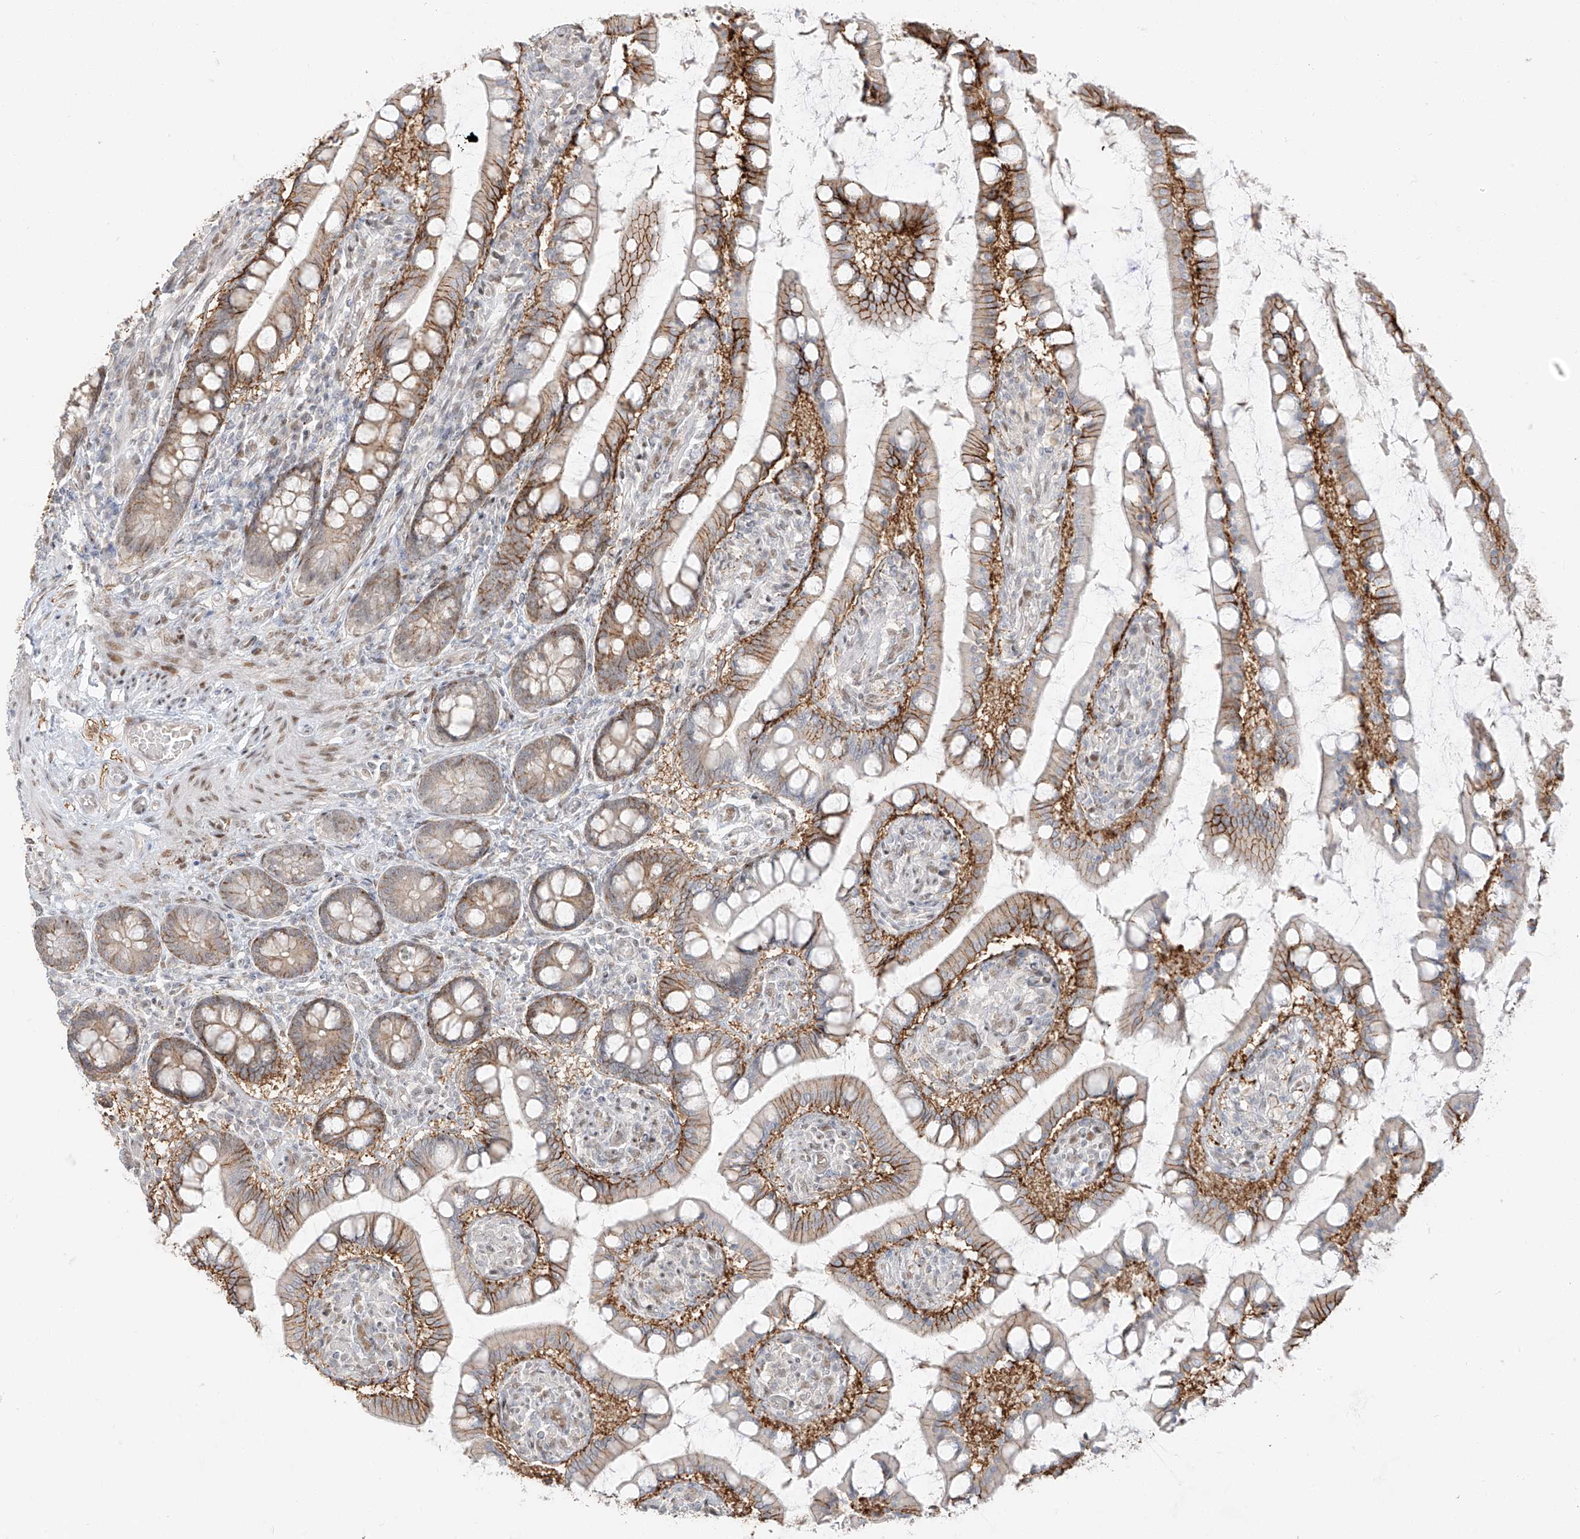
{"staining": {"intensity": "strong", "quantity": ">75%", "location": "cytoplasmic/membranous"}, "tissue": "small intestine", "cell_type": "Glandular cells", "image_type": "normal", "snomed": [{"axis": "morphology", "description": "Normal tissue, NOS"}, {"axis": "topography", "description": "Small intestine"}], "caption": "Brown immunohistochemical staining in normal human small intestine reveals strong cytoplasmic/membranous staining in approximately >75% of glandular cells.", "gene": "ZNF774", "patient": {"sex": "male", "age": 52}}